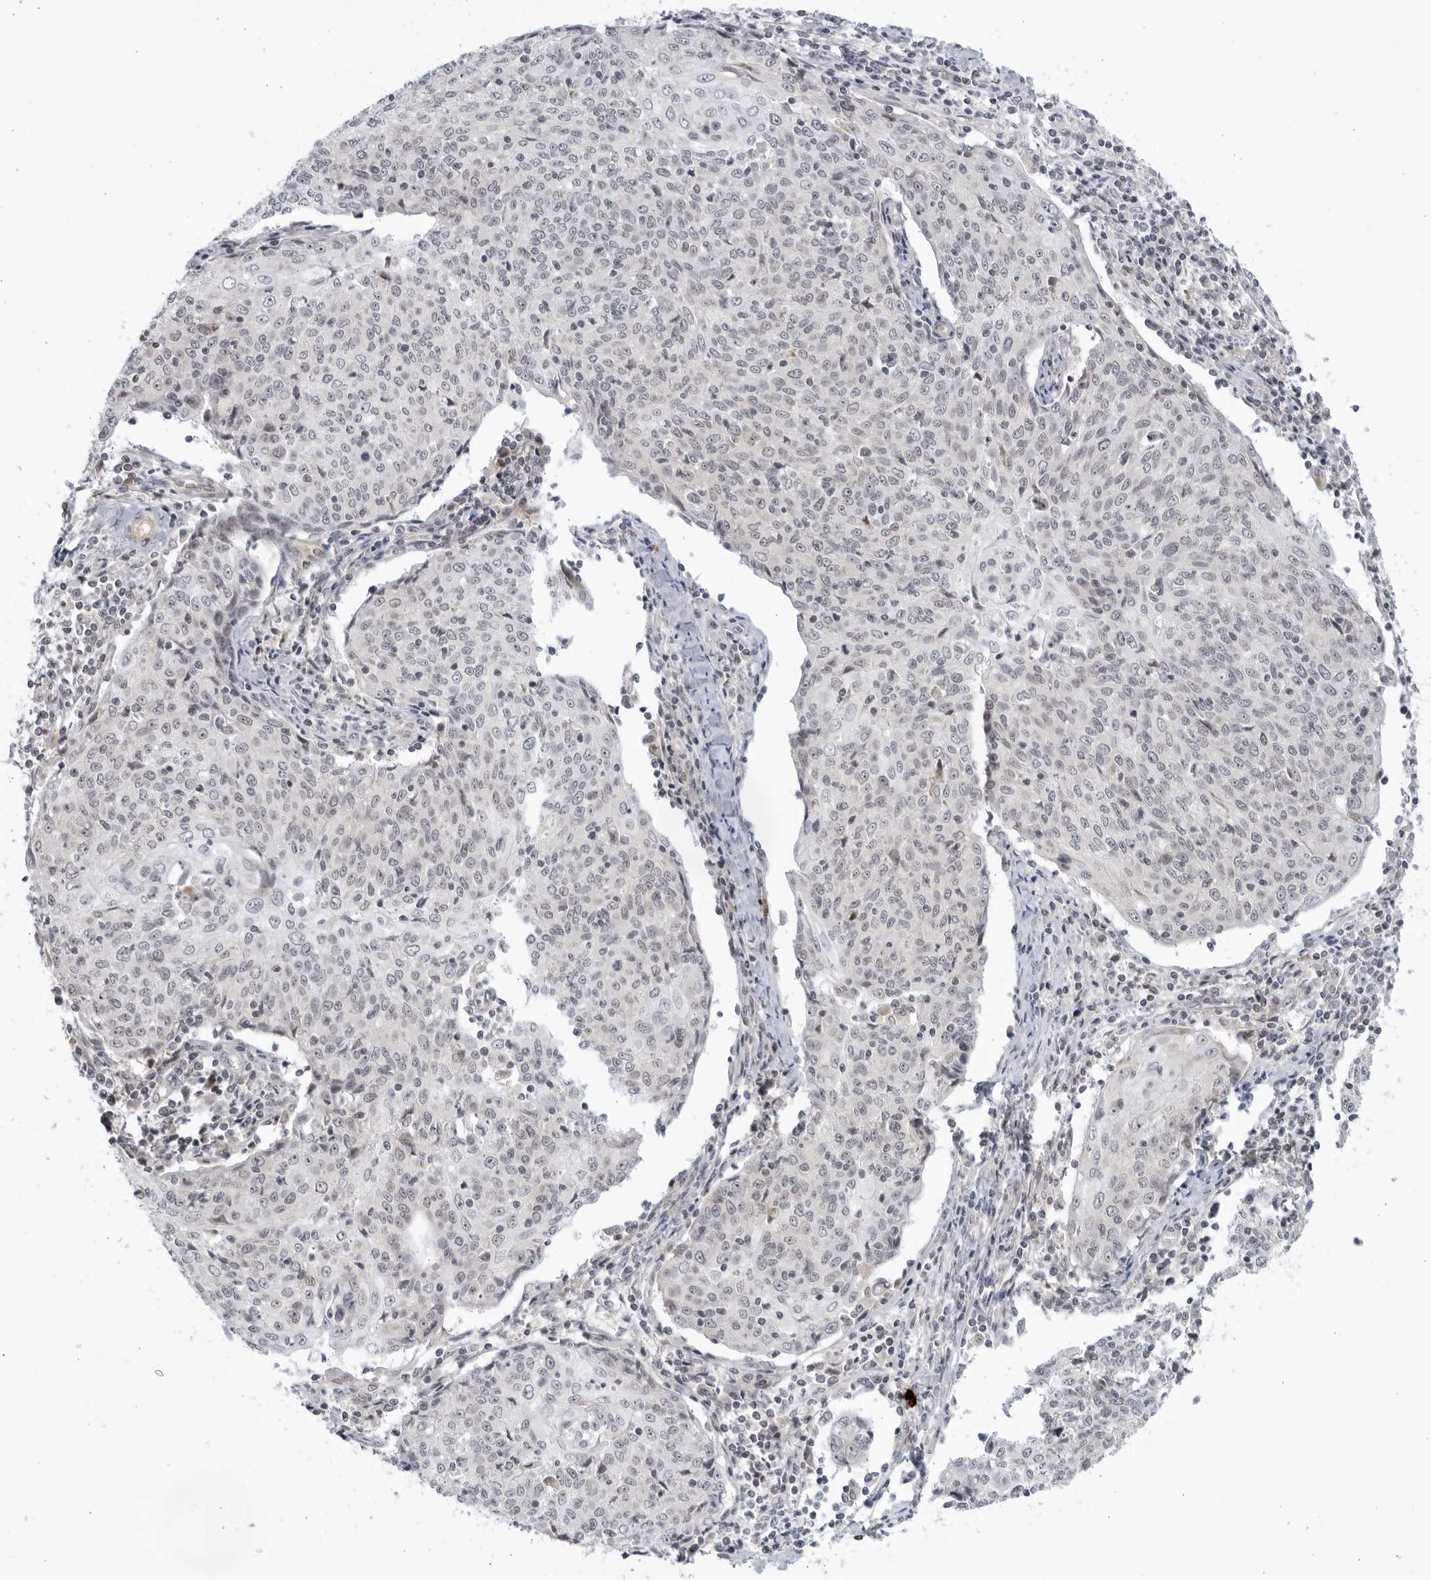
{"staining": {"intensity": "negative", "quantity": "none", "location": "none"}, "tissue": "cervical cancer", "cell_type": "Tumor cells", "image_type": "cancer", "snomed": [{"axis": "morphology", "description": "Squamous cell carcinoma, NOS"}, {"axis": "topography", "description": "Cervix"}], "caption": "Immunohistochemistry of squamous cell carcinoma (cervical) displays no staining in tumor cells. (DAB immunohistochemistry with hematoxylin counter stain).", "gene": "CNBD1", "patient": {"sex": "female", "age": 48}}